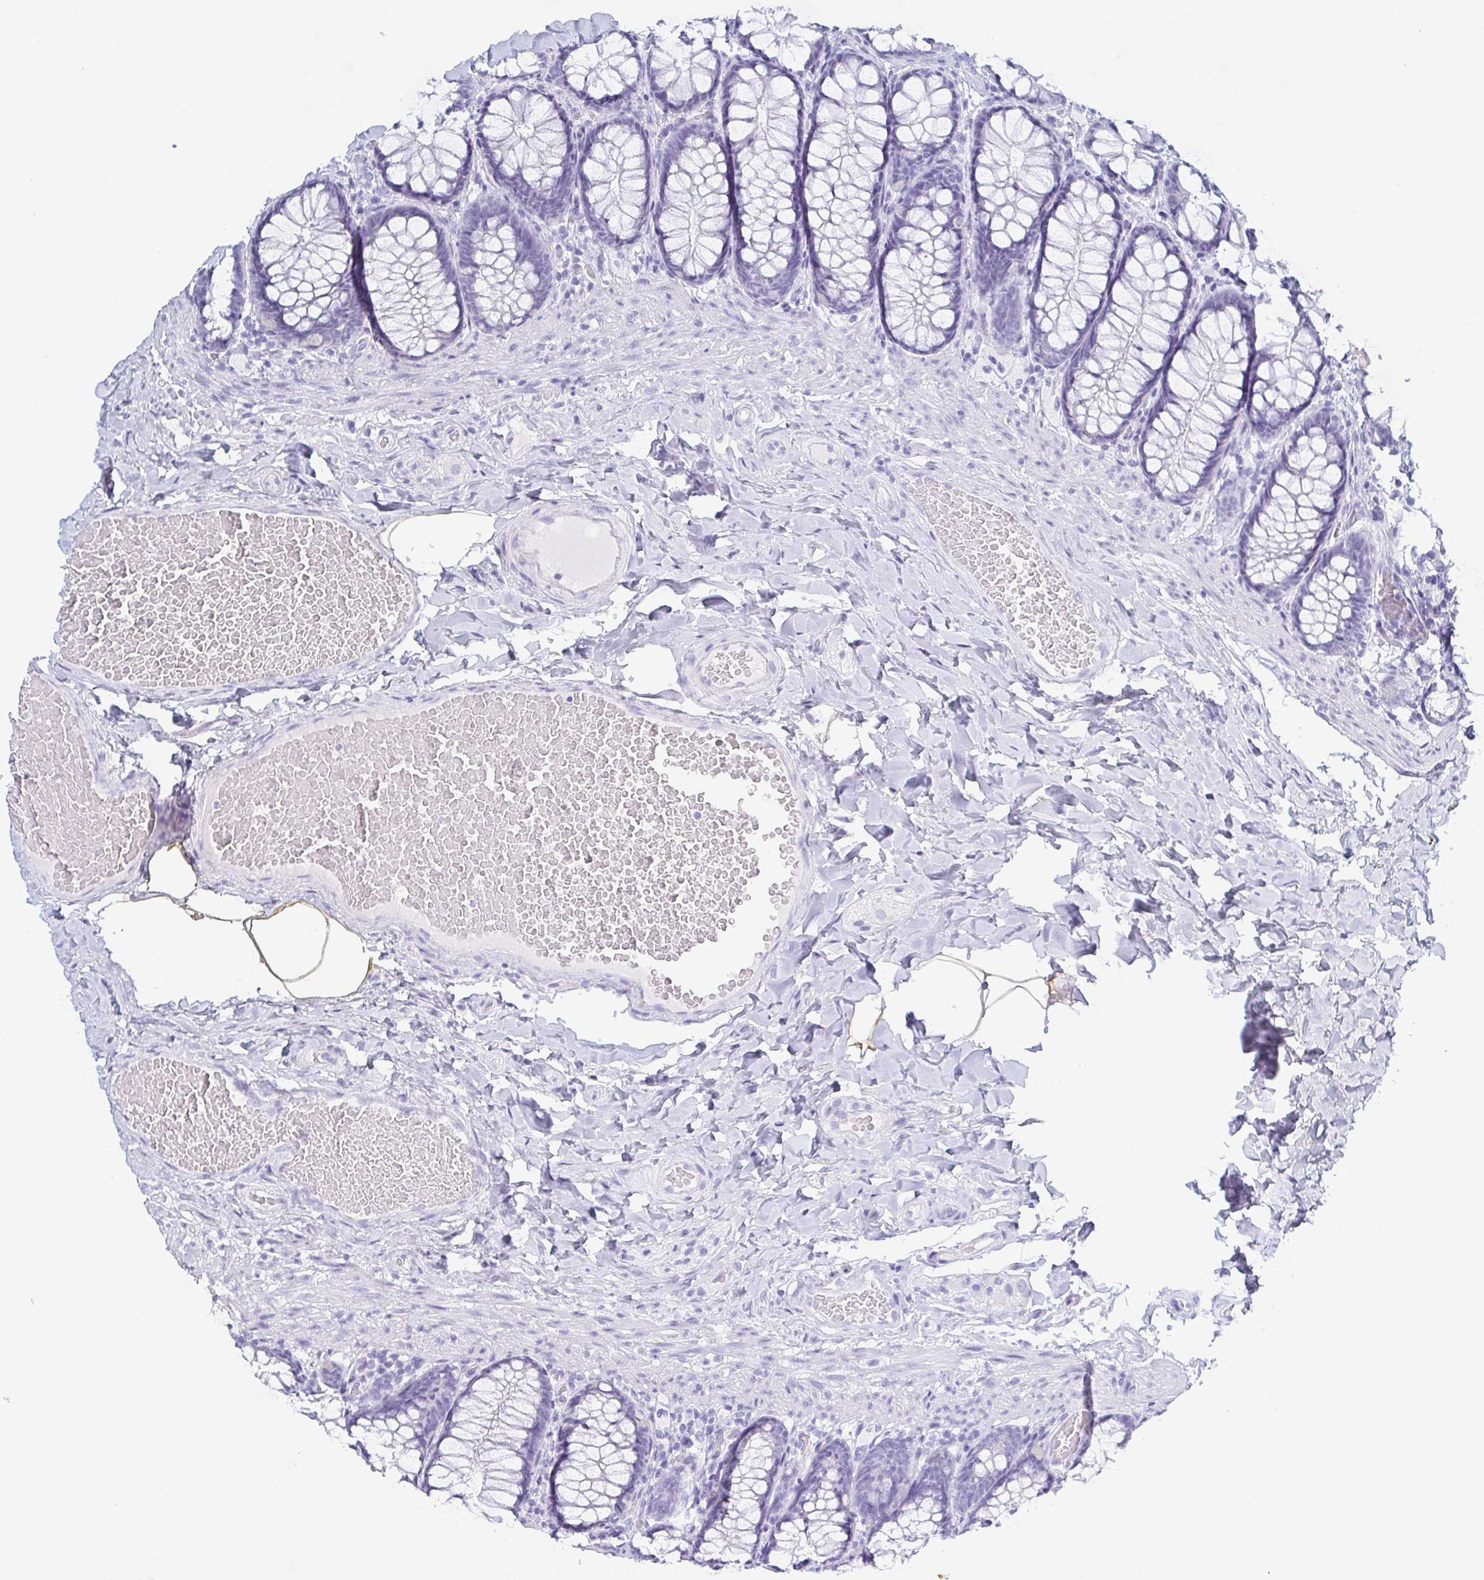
{"staining": {"intensity": "negative", "quantity": "none", "location": "none"}, "tissue": "colon", "cell_type": "Endothelial cells", "image_type": "normal", "snomed": [{"axis": "morphology", "description": "Normal tissue, NOS"}, {"axis": "topography", "description": "Colon"}], "caption": "An IHC image of unremarkable colon is shown. There is no staining in endothelial cells of colon. (DAB (3,3'-diaminobenzidine) immunohistochemistry (IHC) visualized using brightfield microscopy, high magnification).", "gene": "ZG16B", "patient": {"sex": "male", "age": 47}}